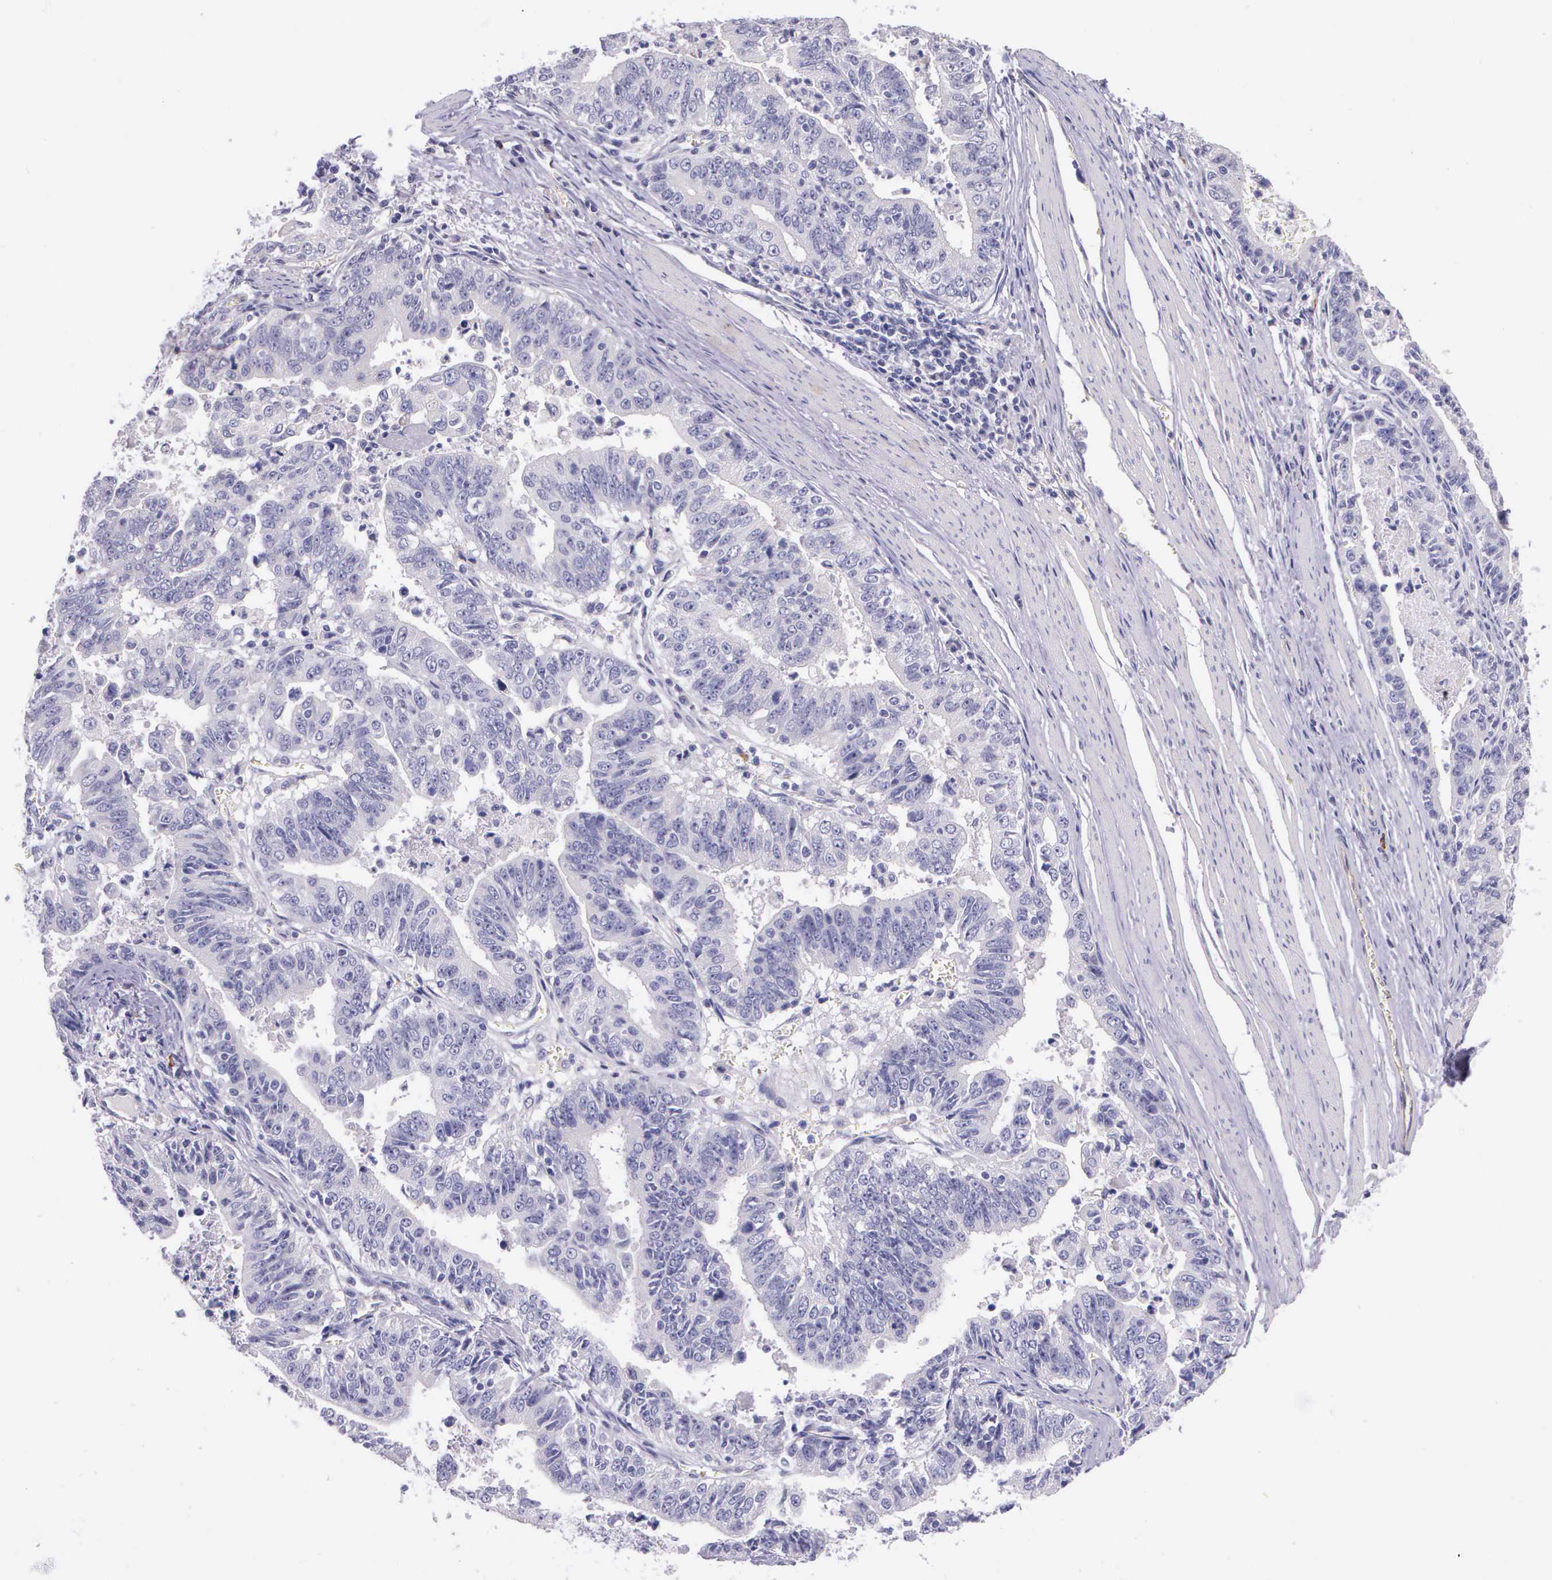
{"staining": {"intensity": "negative", "quantity": "none", "location": "none"}, "tissue": "stomach cancer", "cell_type": "Tumor cells", "image_type": "cancer", "snomed": [{"axis": "morphology", "description": "Adenocarcinoma, NOS"}, {"axis": "topography", "description": "Stomach, upper"}], "caption": "Histopathology image shows no protein staining in tumor cells of stomach cancer (adenocarcinoma) tissue.", "gene": "THSD7A", "patient": {"sex": "female", "age": 50}}